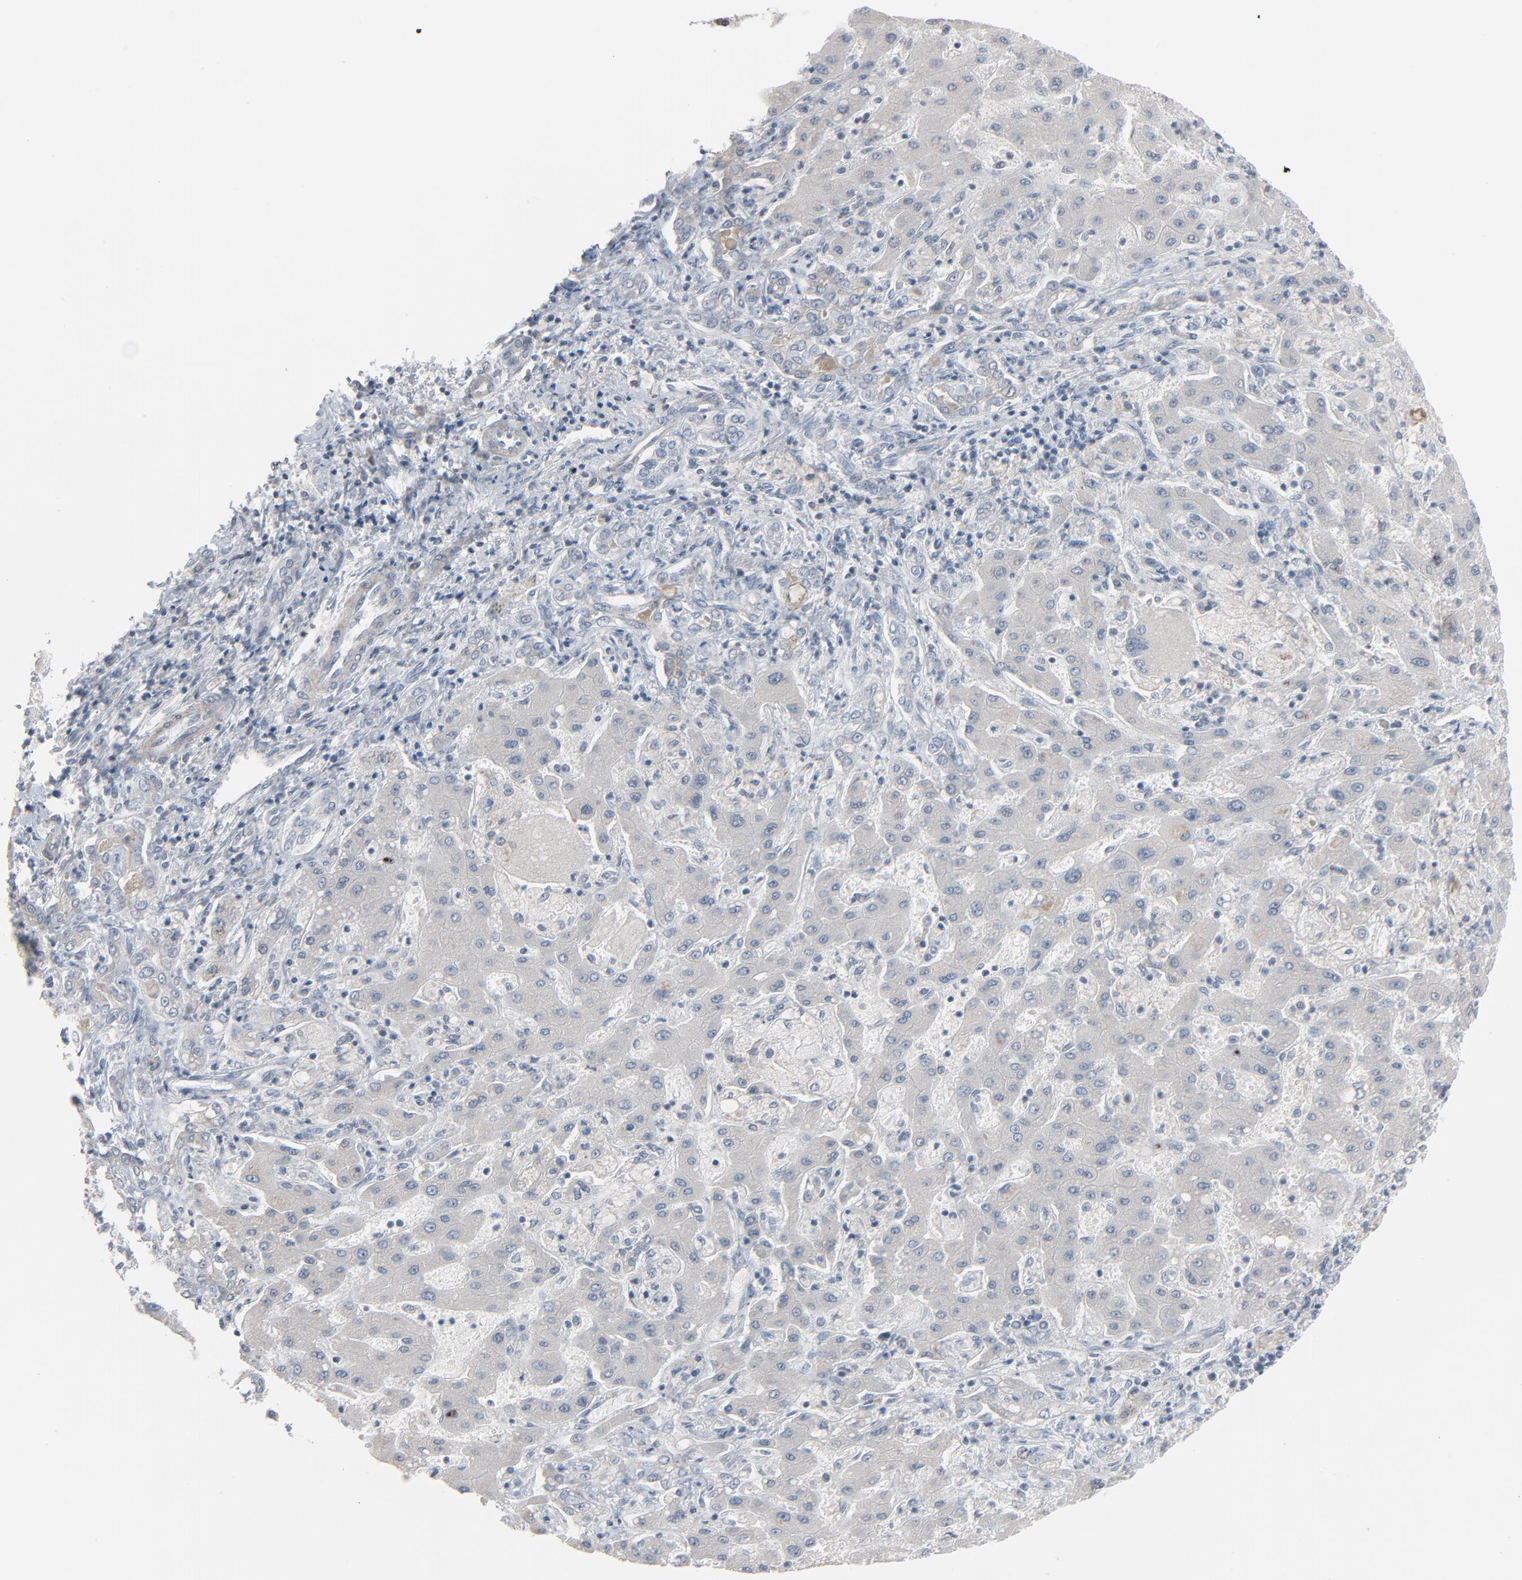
{"staining": {"intensity": "negative", "quantity": "none", "location": "none"}, "tissue": "liver cancer", "cell_type": "Tumor cells", "image_type": "cancer", "snomed": [{"axis": "morphology", "description": "Cholangiocarcinoma"}, {"axis": "topography", "description": "Liver"}], "caption": "This is a micrograph of immunohistochemistry (IHC) staining of liver cancer, which shows no expression in tumor cells.", "gene": "SAGE1", "patient": {"sex": "male", "age": 50}}